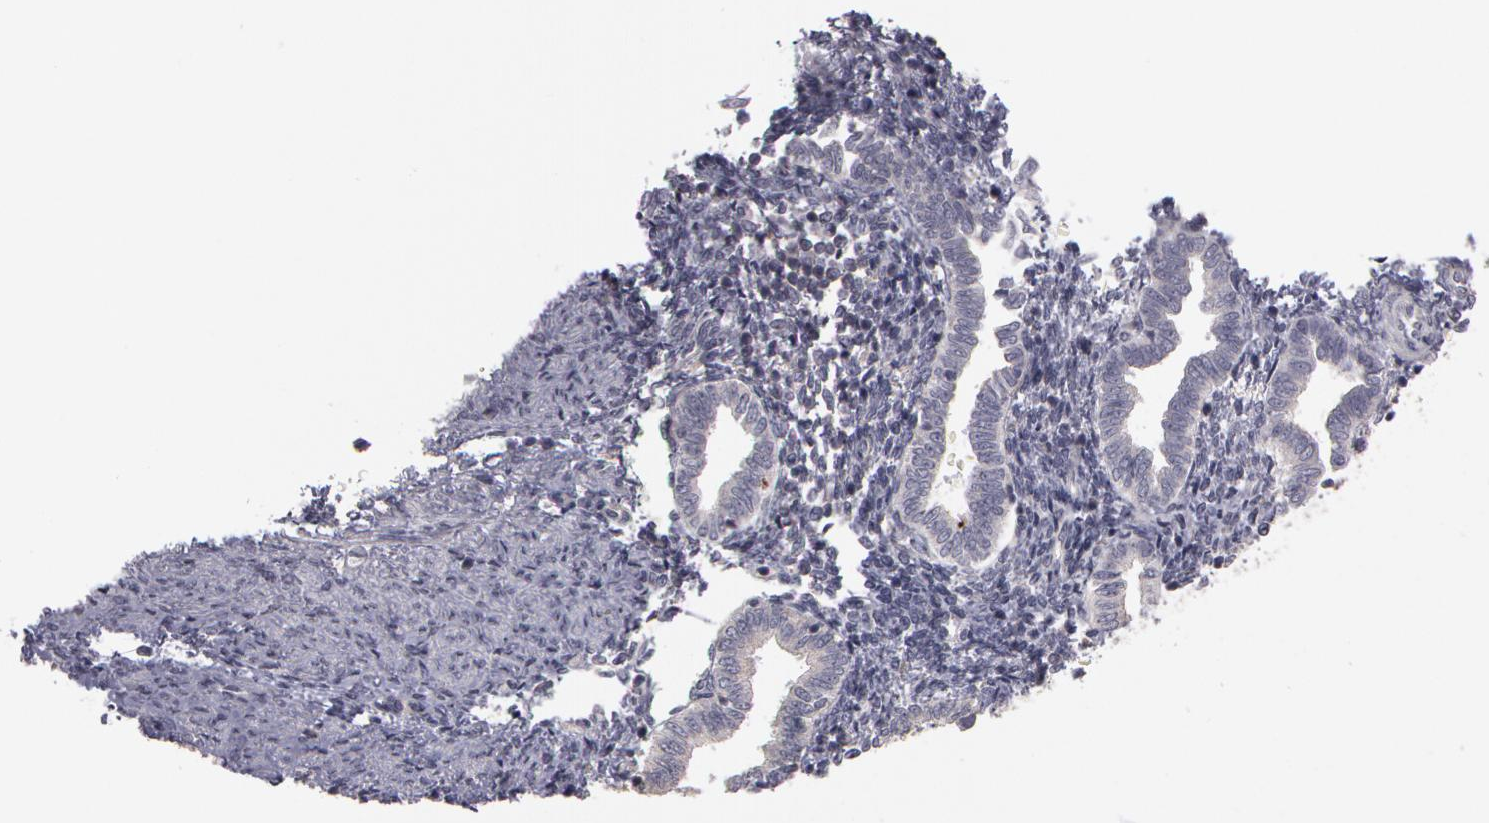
{"staining": {"intensity": "negative", "quantity": "none", "location": "none"}, "tissue": "endometrium", "cell_type": "Cells in endometrial stroma", "image_type": "normal", "snomed": [{"axis": "morphology", "description": "Normal tissue, NOS"}, {"axis": "topography", "description": "Endometrium"}], "caption": "DAB (3,3'-diaminobenzidine) immunohistochemical staining of benign human endometrium shows no significant staining in cells in endometrial stroma. (DAB immunohistochemistry, high magnification).", "gene": "NEK9", "patient": {"sex": "female", "age": 36}}